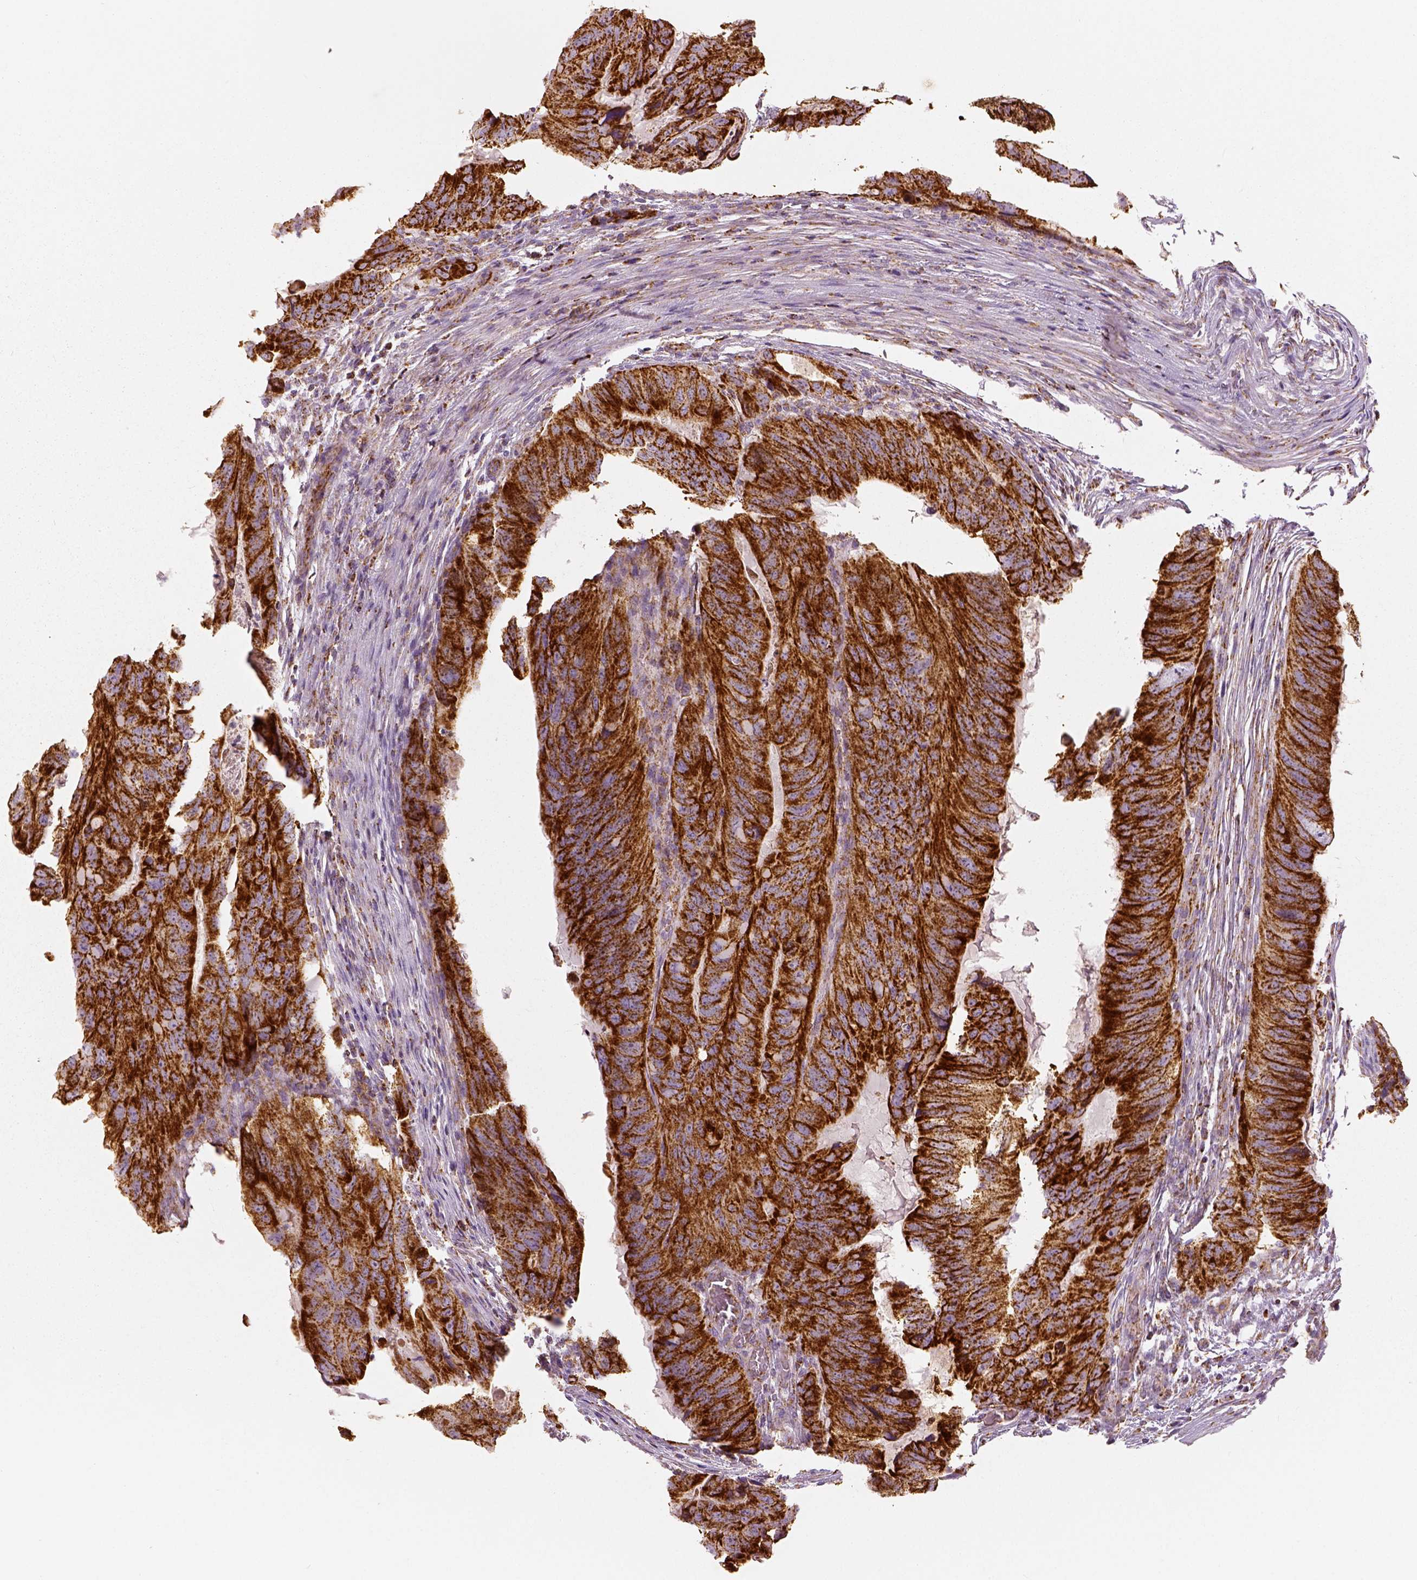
{"staining": {"intensity": "strong", "quantity": ">75%", "location": "cytoplasmic/membranous"}, "tissue": "colorectal cancer", "cell_type": "Tumor cells", "image_type": "cancer", "snomed": [{"axis": "morphology", "description": "Adenocarcinoma, NOS"}, {"axis": "topography", "description": "Colon"}], "caption": "The histopathology image demonstrates staining of adenocarcinoma (colorectal), revealing strong cytoplasmic/membranous protein positivity (brown color) within tumor cells.", "gene": "PGAM5", "patient": {"sex": "male", "age": 79}}